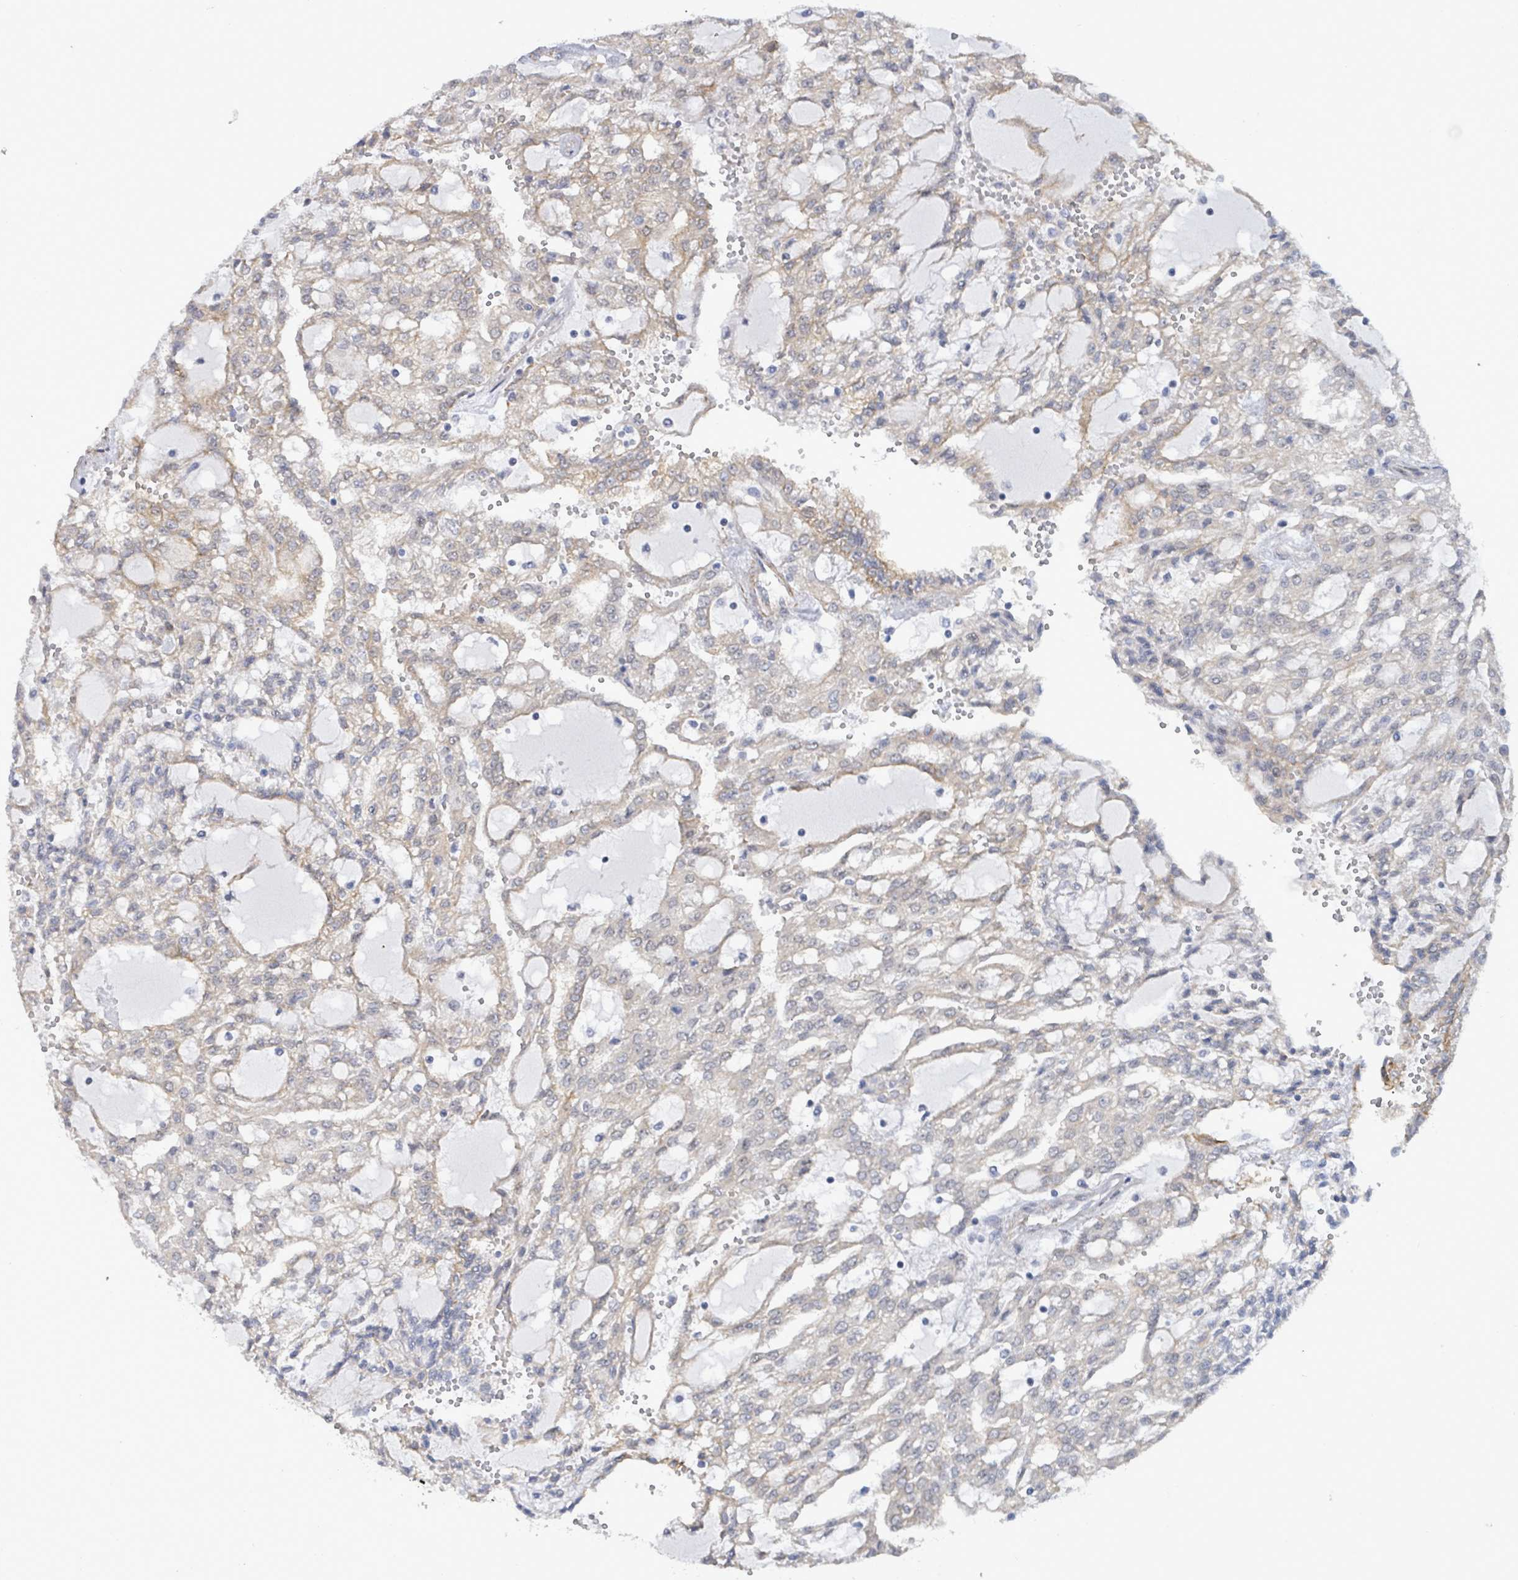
{"staining": {"intensity": "weak", "quantity": "<25%", "location": "cytoplasmic/membranous"}, "tissue": "renal cancer", "cell_type": "Tumor cells", "image_type": "cancer", "snomed": [{"axis": "morphology", "description": "Adenocarcinoma, NOS"}, {"axis": "topography", "description": "Kidney"}], "caption": "This is an immunohistochemistry photomicrograph of renal adenocarcinoma. There is no staining in tumor cells.", "gene": "DMRTC1B", "patient": {"sex": "male", "age": 63}}